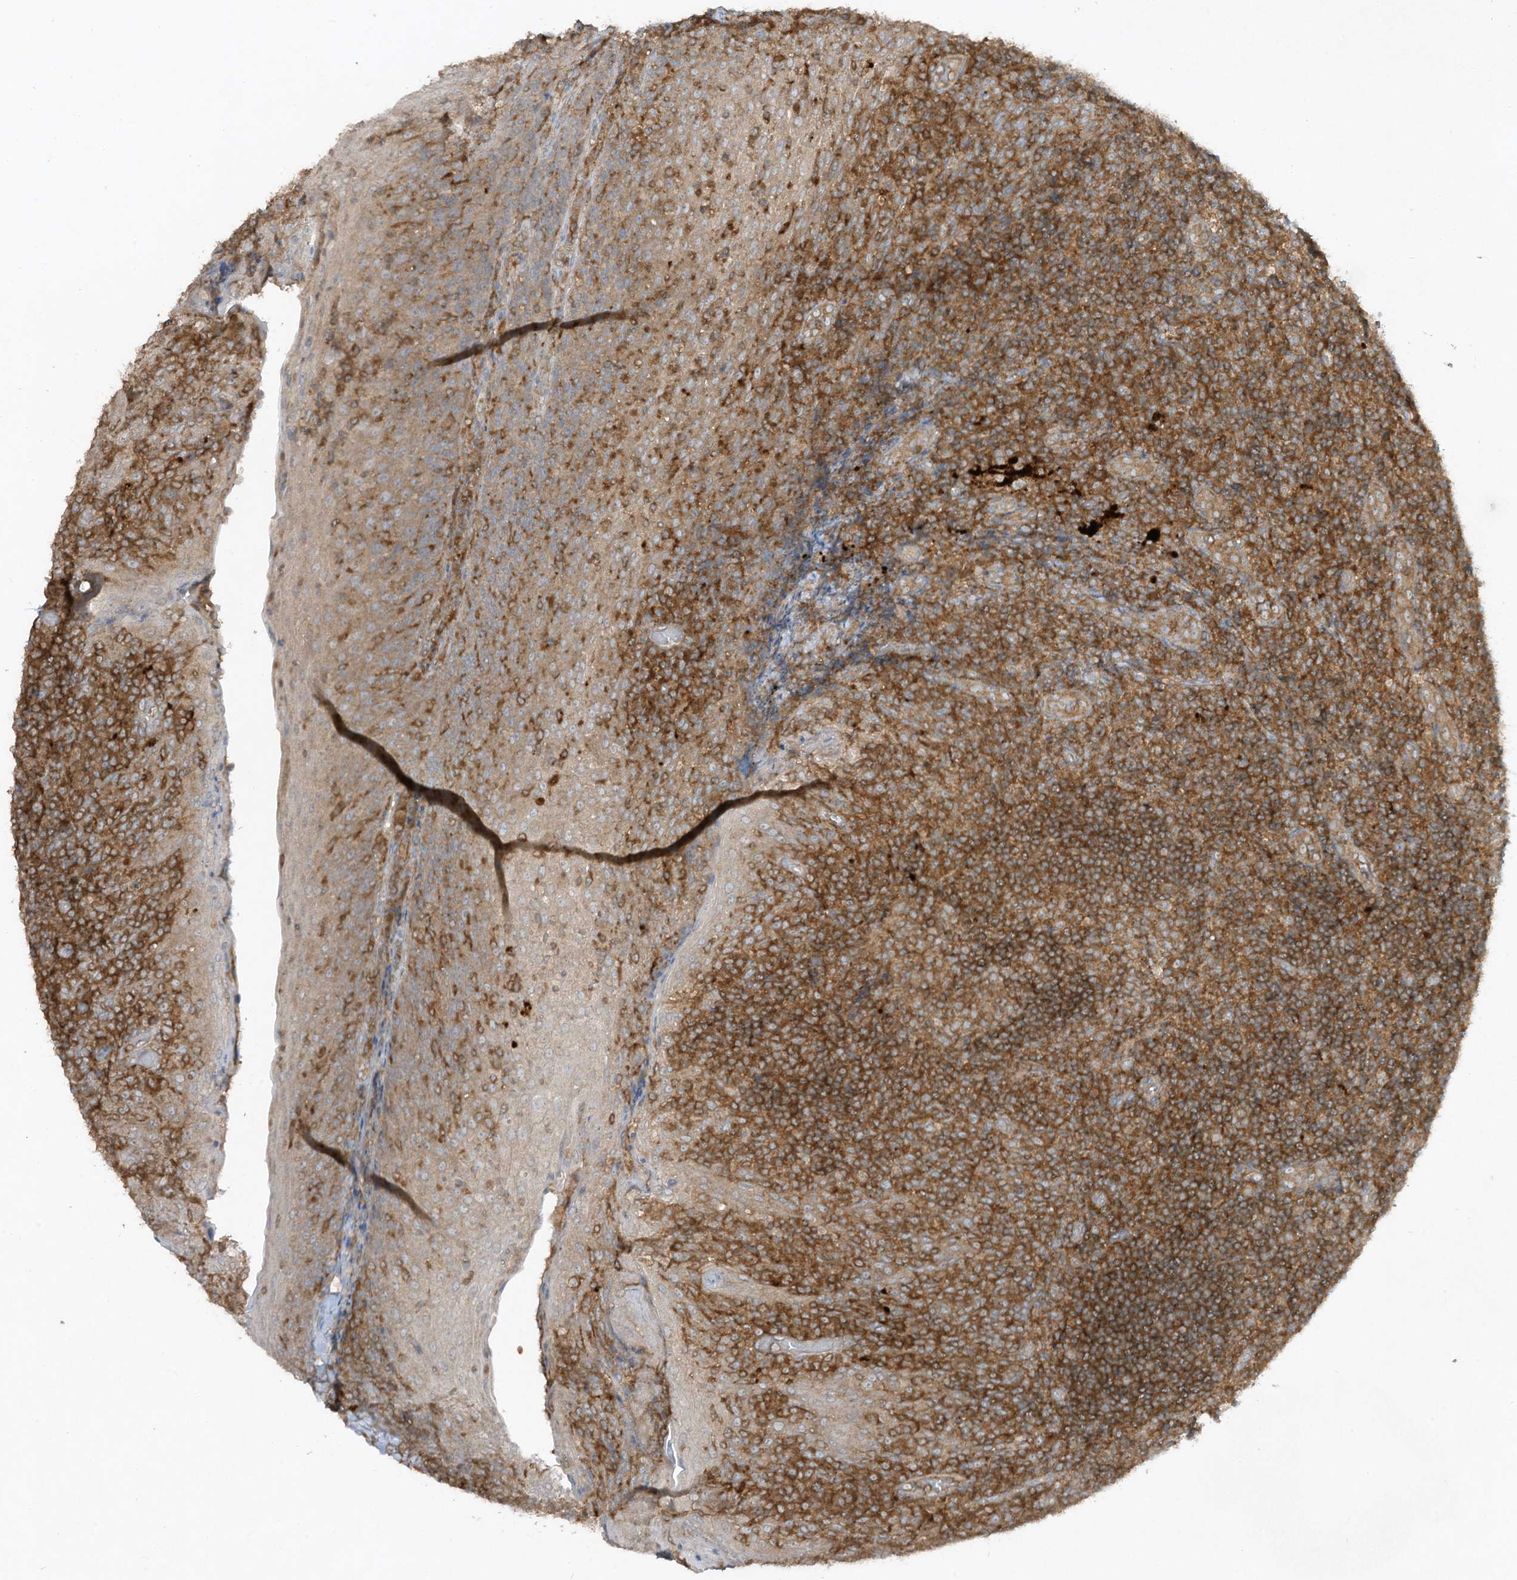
{"staining": {"intensity": "moderate", "quantity": ">75%", "location": "cytoplasmic/membranous"}, "tissue": "tonsil", "cell_type": "Germinal center cells", "image_type": "normal", "snomed": [{"axis": "morphology", "description": "Normal tissue, NOS"}, {"axis": "topography", "description": "Tonsil"}], "caption": "Moderate cytoplasmic/membranous protein expression is seen in approximately >75% of germinal center cells in tonsil. The protein of interest is stained brown, and the nuclei are stained in blue (DAB IHC with brightfield microscopy, high magnification).", "gene": "LDAH", "patient": {"sex": "female", "age": 19}}